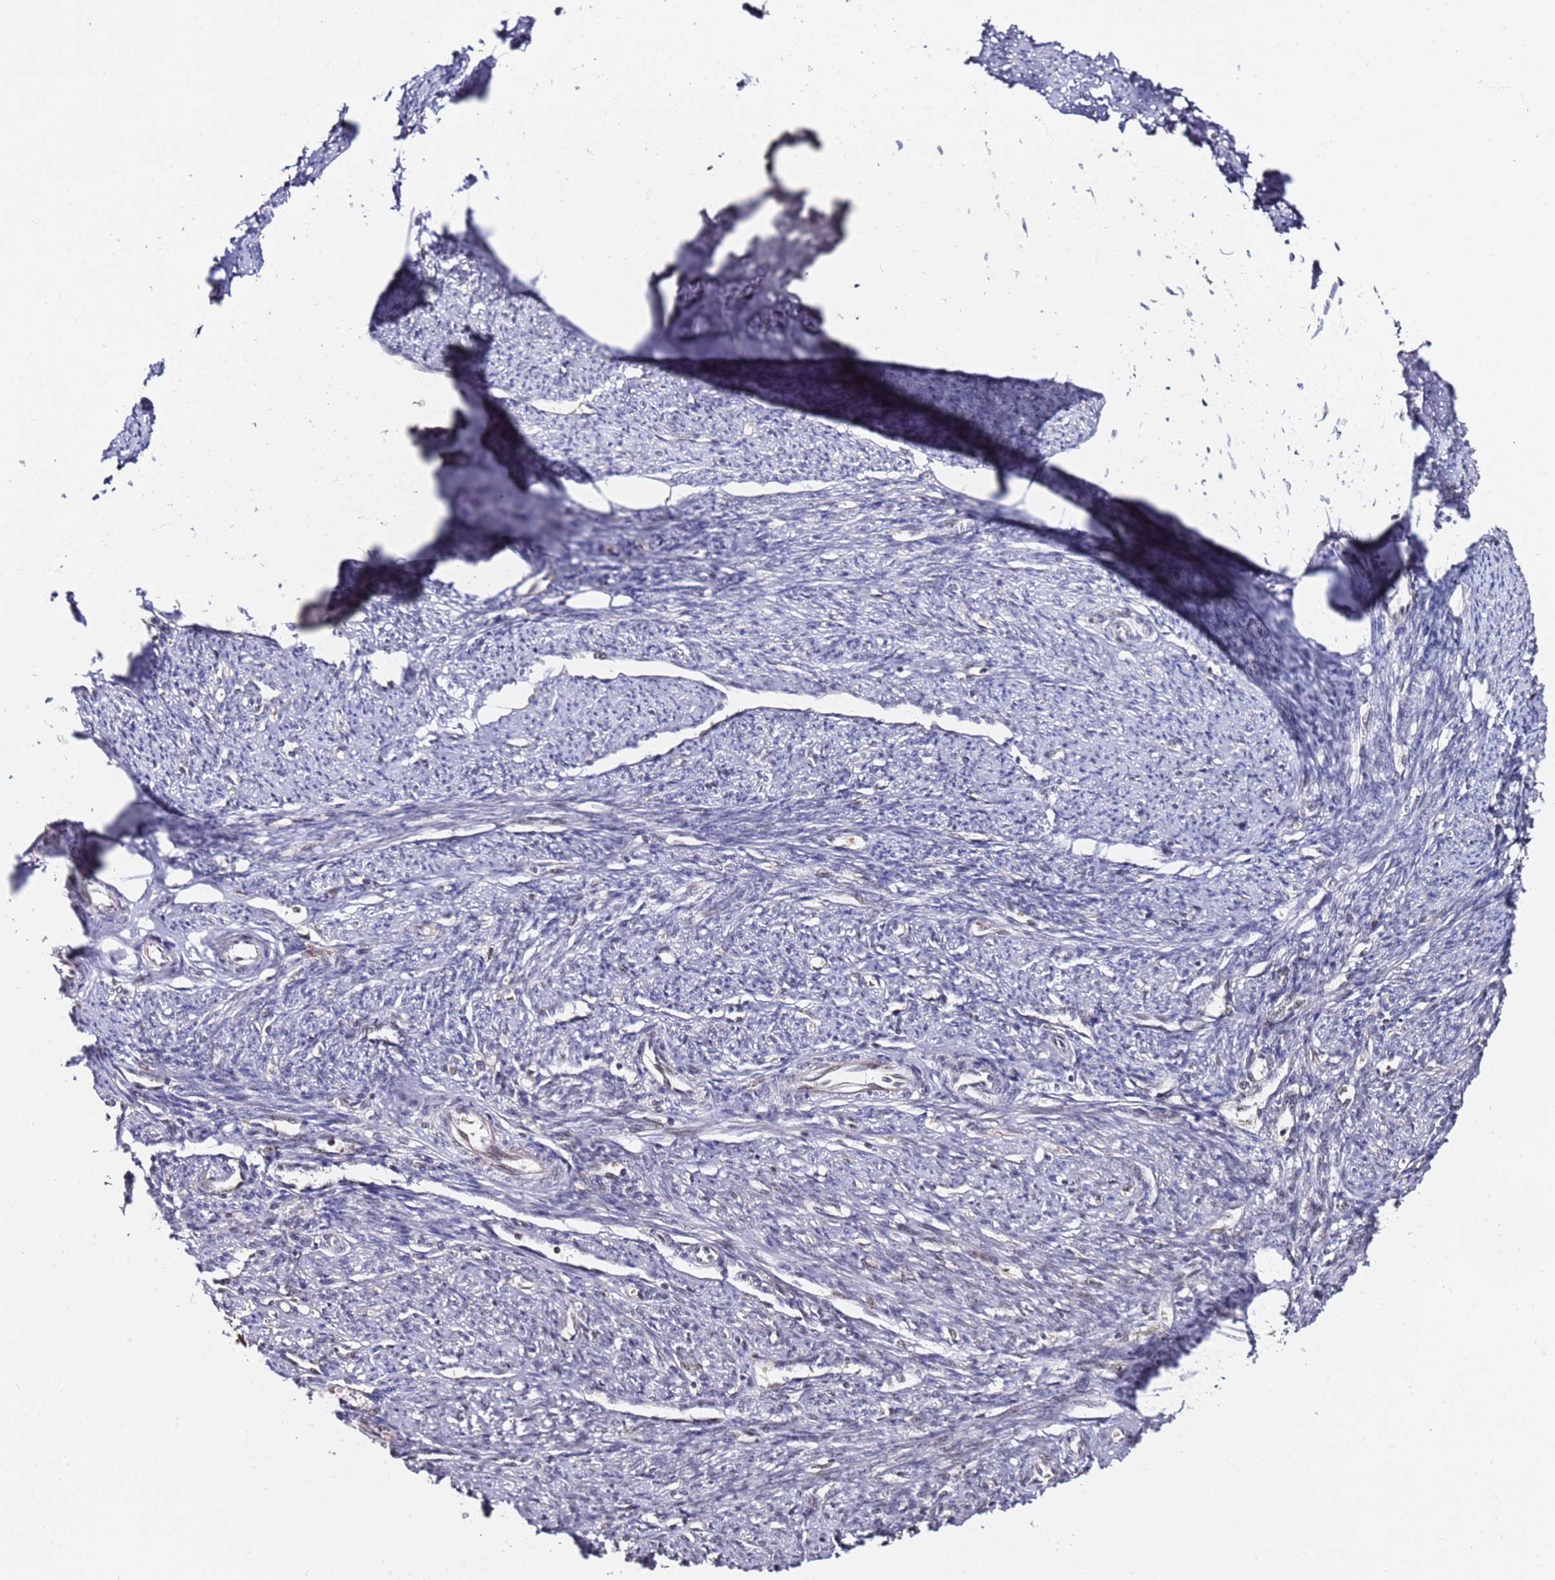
{"staining": {"intensity": "moderate", "quantity": ">75%", "location": "nuclear"}, "tissue": "smooth muscle", "cell_type": "Smooth muscle cells", "image_type": "normal", "snomed": [{"axis": "morphology", "description": "Normal tissue, NOS"}, {"axis": "topography", "description": "Smooth muscle"}, {"axis": "topography", "description": "Uterus"}], "caption": "Immunohistochemistry (IHC) image of unremarkable smooth muscle: smooth muscle stained using IHC exhibits medium levels of moderate protein expression localized specifically in the nuclear of smooth muscle cells, appearing as a nuclear brown color.", "gene": "RGS18", "patient": {"sex": "female", "age": 59}}